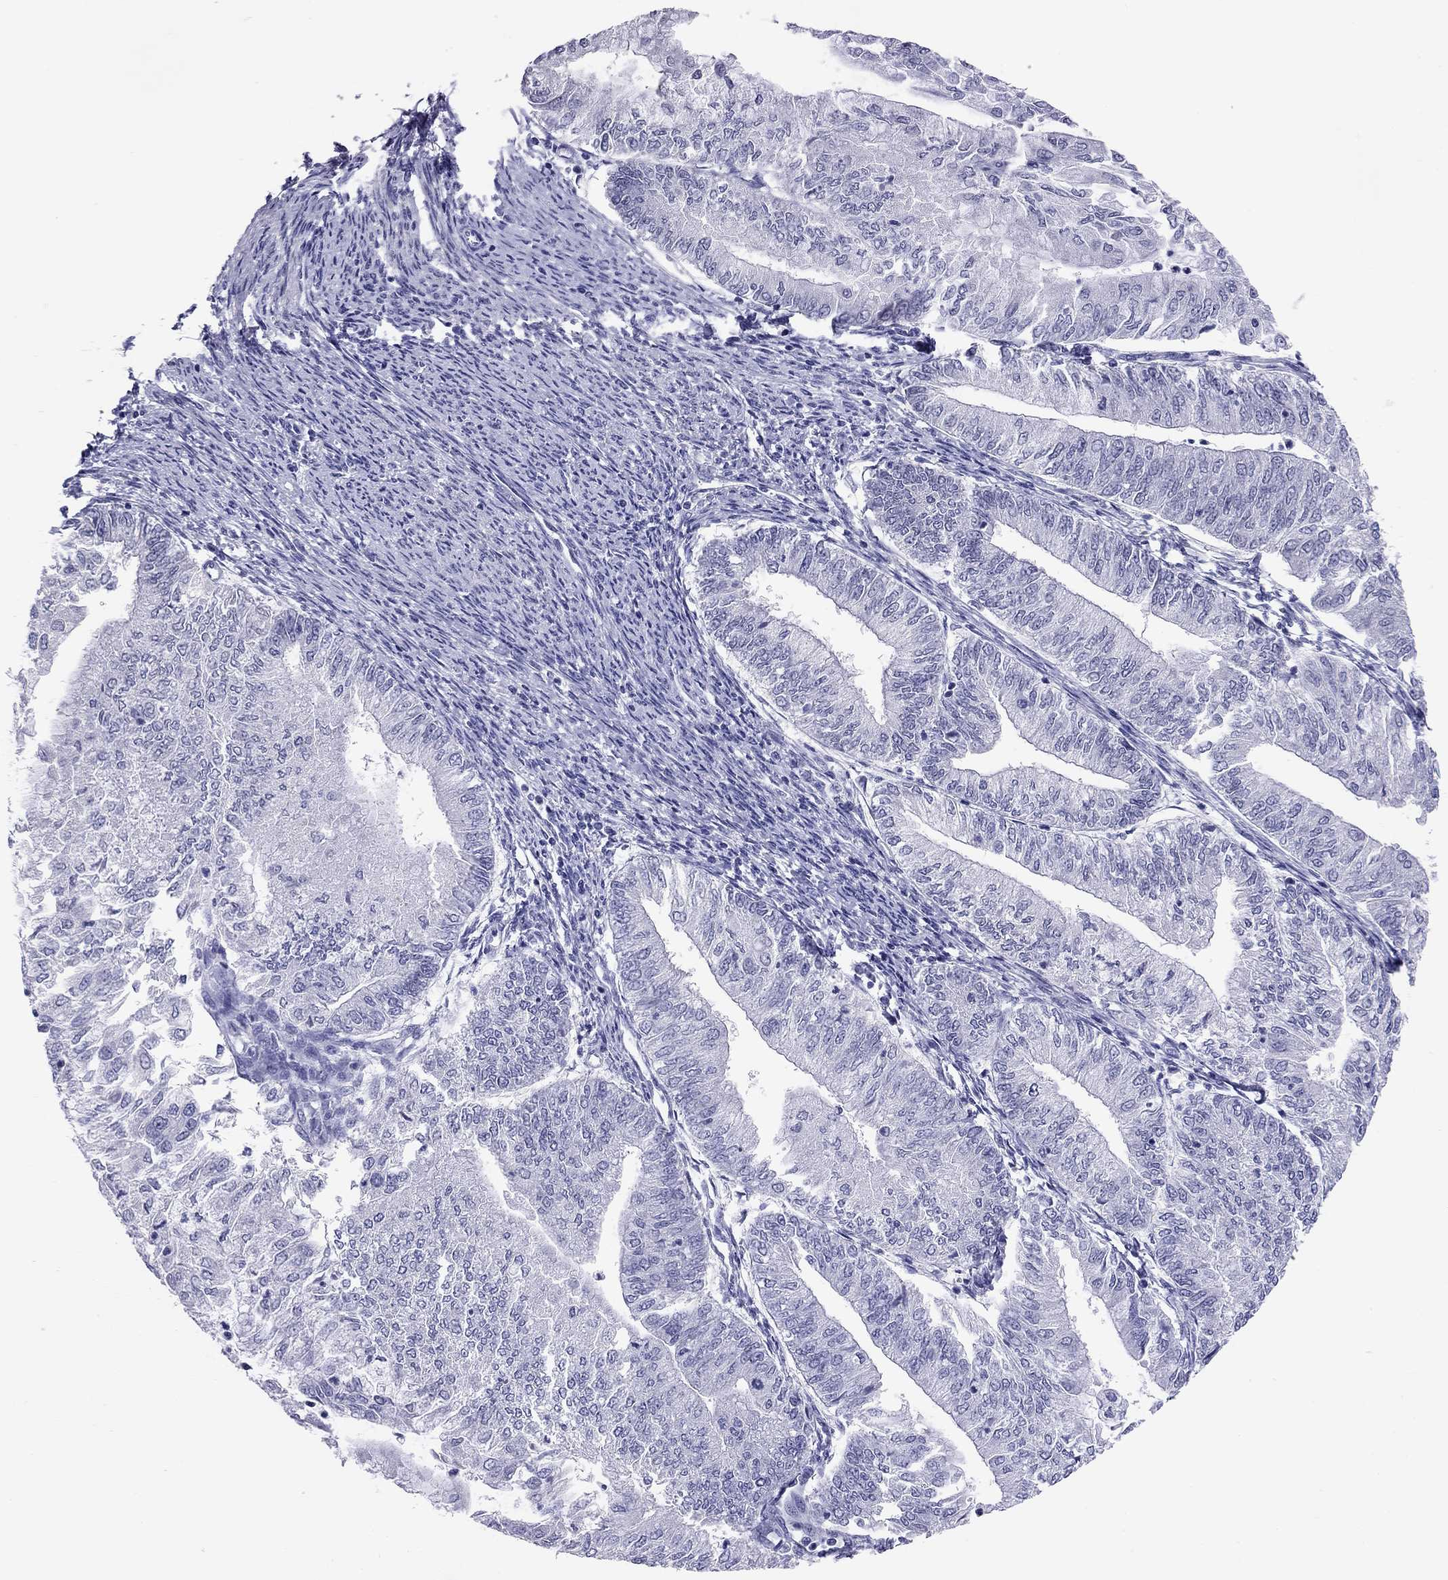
{"staining": {"intensity": "negative", "quantity": "none", "location": "none"}, "tissue": "endometrial cancer", "cell_type": "Tumor cells", "image_type": "cancer", "snomed": [{"axis": "morphology", "description": "Adenocarcinoma, NOS"}, {"axis": "topography", "description": "Endometrium"}], "caption": "Immunohistochemical staining of endometrial adenocarcinoma reveals no significant expression in tumor cells.", "gene": "ARMC12", "patient": {"sex": "female", "age": 59}}